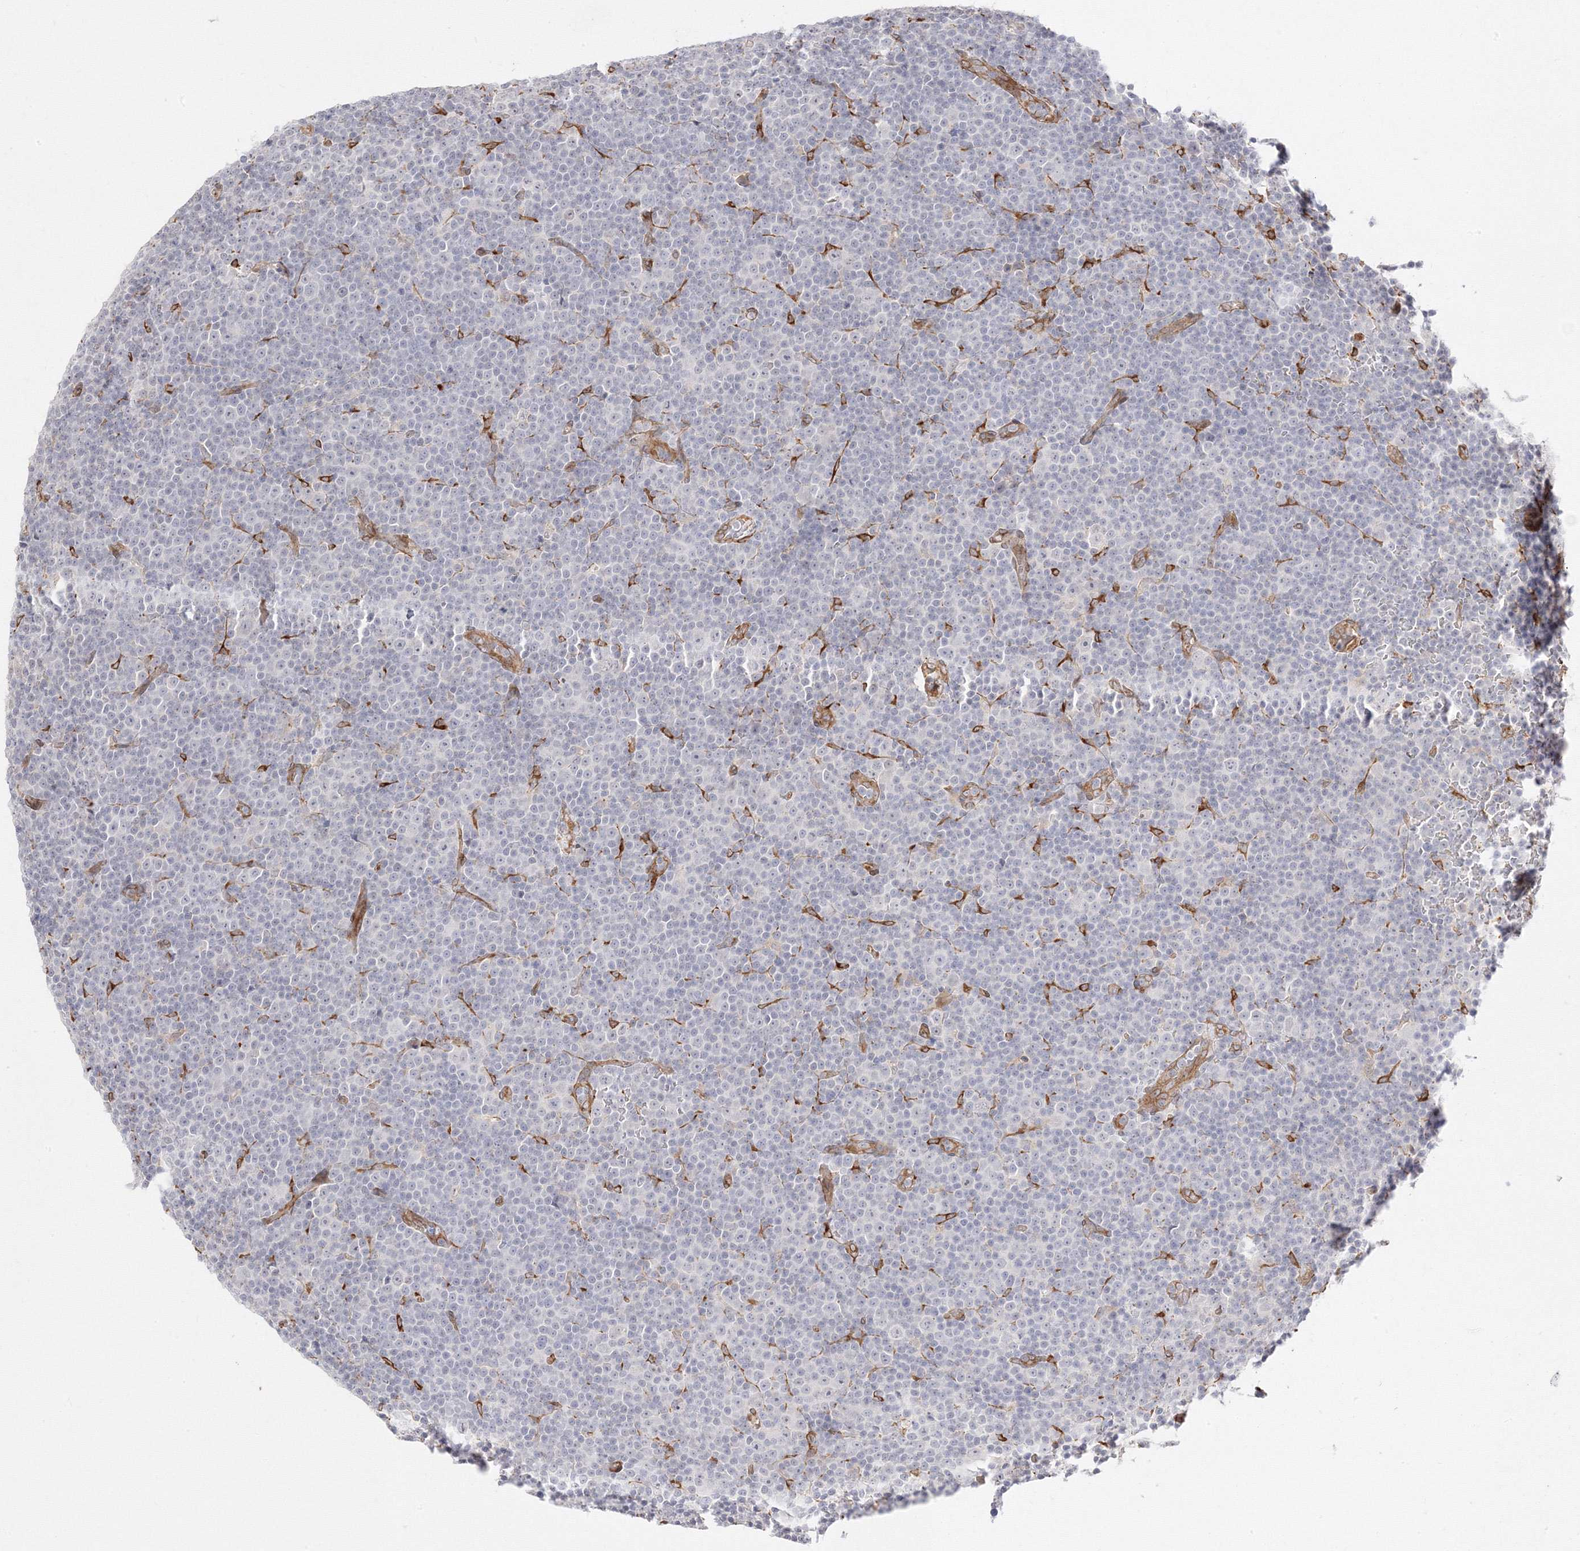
{"staining": {"intensity": "negative", "quantity": "none", "location": "none"}, "tissue": "lymphoma", "cell_type": "Tumor cells", "image_type": "cancer", "snomed": [{"axis": "morphology", "description": "Malignant lymphoma, non-Hodgkin's type, Low grade"}, {"axis": "topography", "description": "Lymph node"}], "caption": "DAB (3,3'-diaminobenzidine) immunohistochemical staining of human malignant lymphoma, non-Hodgkin's type (low-grade) exhibits no significant expression in tumor cells. (IHC, brightfield microscopy, high magnification).", "gene": "C2CD2", "patient": {"sex": "female", "age": 67}}